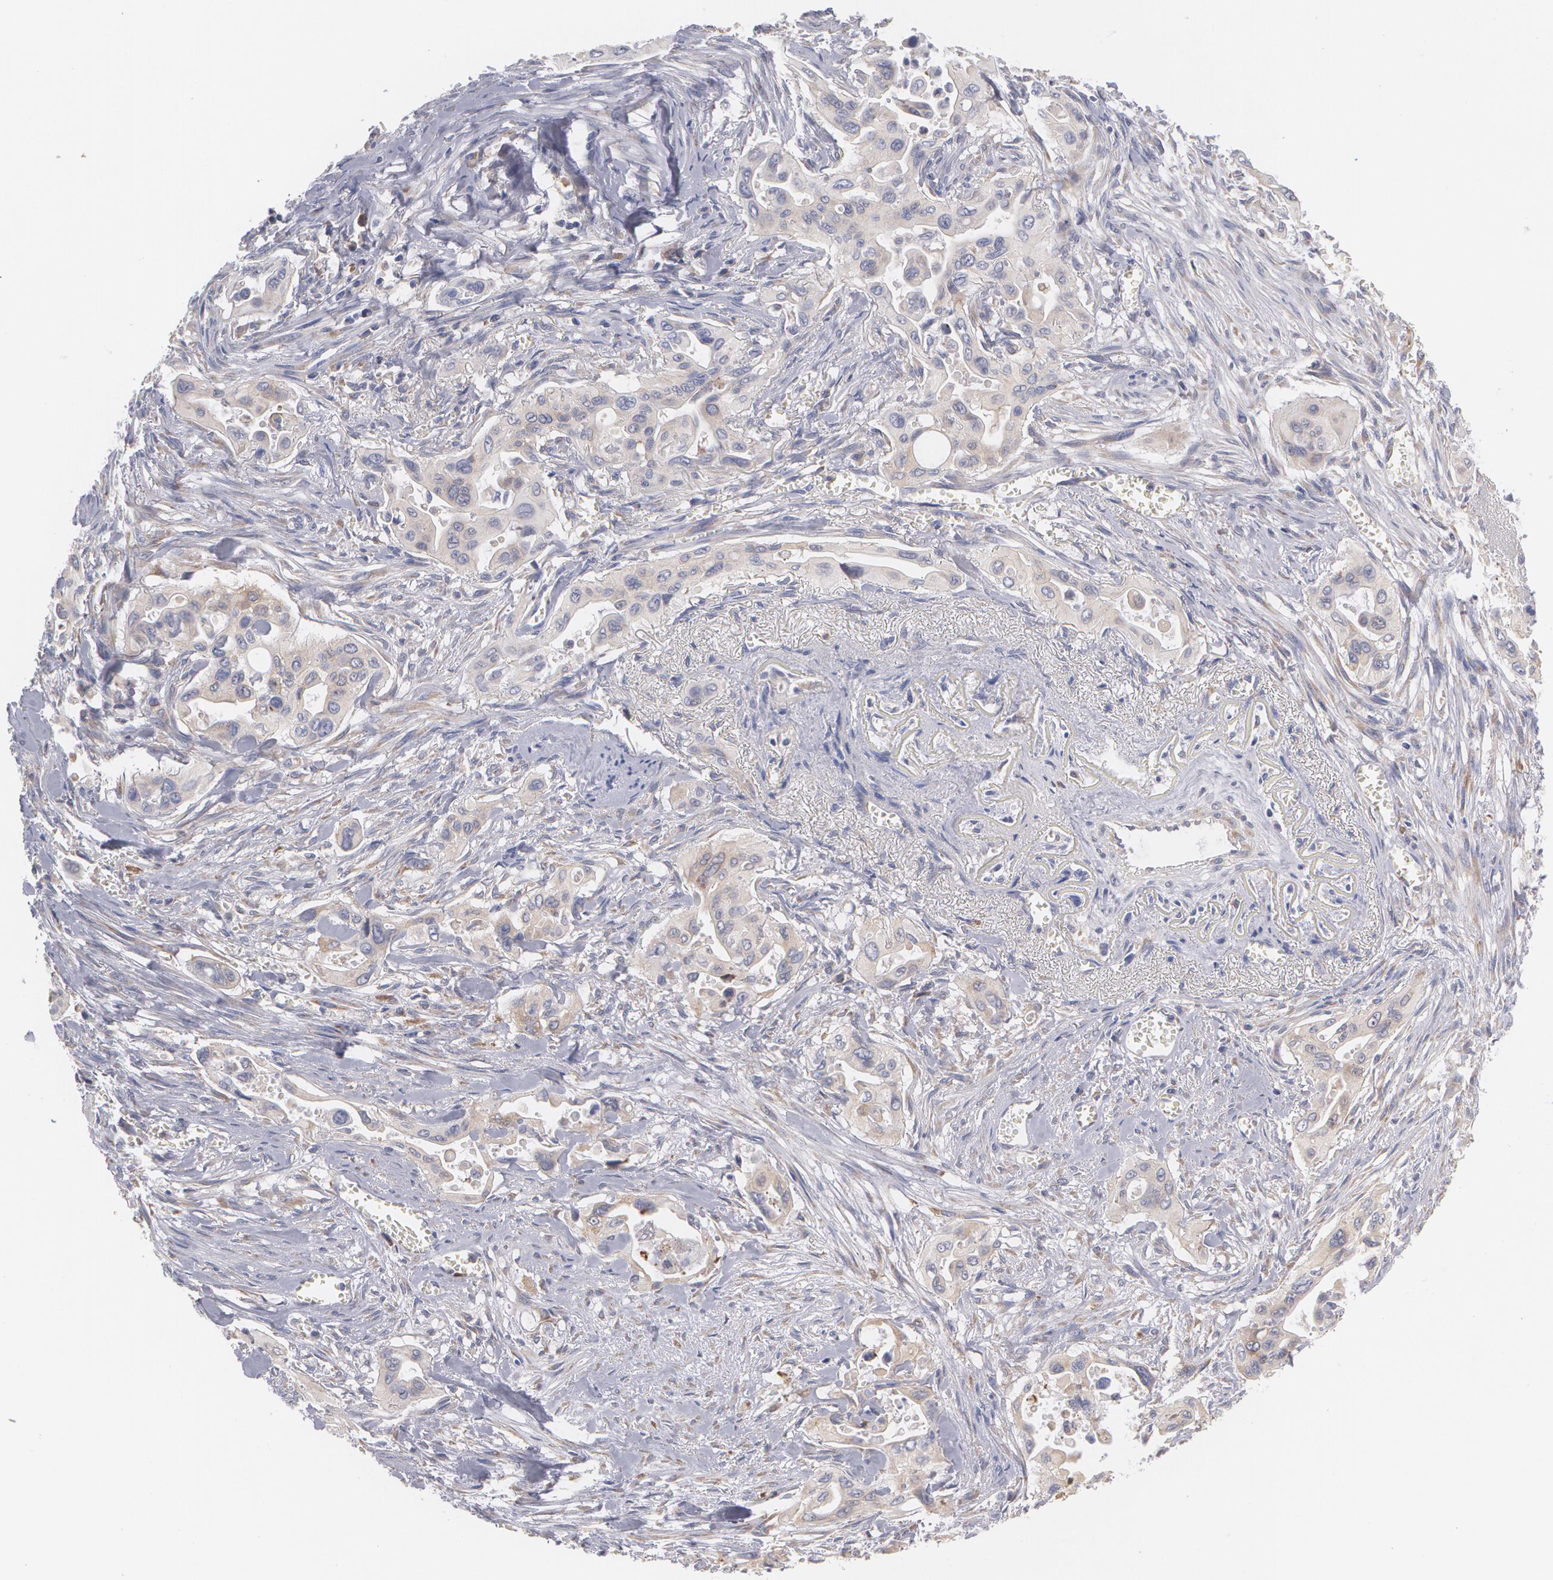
{"staining": {"intensity": "moderate", "quantity": ">75%", "location": "cytoplasmic/membranous"}, "tissue": "pancreatic cancer", "cell_type": "Tumor cells", "image_type": "cancer", "snomed": [{"axis": "morphology", "description": "Adenocarcinoma, NOS"}, {"axis": "topography", "description": "Pancreas"}], "caption": "There is medium levels of moderate cytoplasmic/membranous positivity in tumor cells of pancreatic cancer (adenocarcinoma), as demonstrated by immunohistochemical staining (brown color).", "gene": "MTHFD1", "patient": {"sex": "male", "age": 77}}